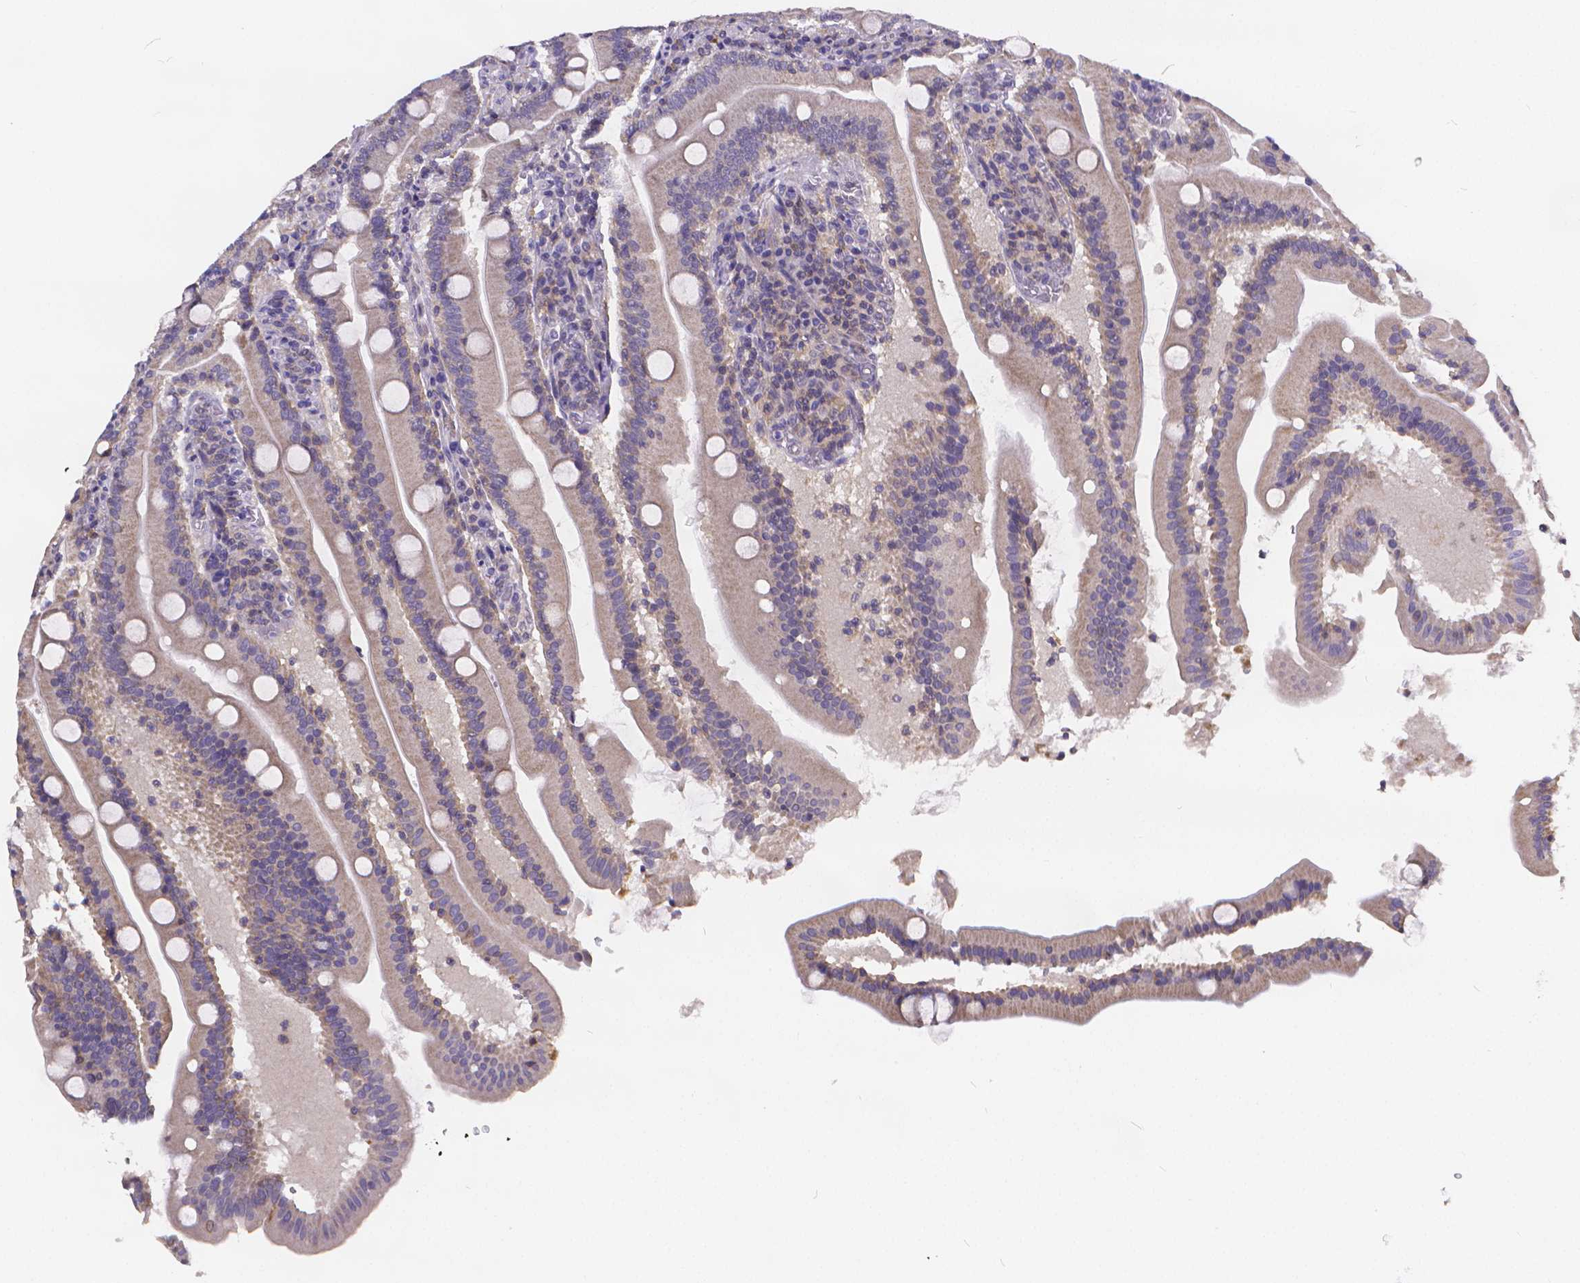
{"staining": {"intensity": "weak", "quantity": "<25%", "location": "cytoplasmic/membranous"}, "tissue": "small intestine", "cell_type": "Glandular cells", "image_type": "normal", "snomed": [{"axis": "morphology", "description": "Normal tissue, NOS"}, {"axis": "topography", "description": "Small intestine"}], "caption": "Human small intestine stained for a protein using IHC exhibits no expression in glandular cells.", "gene": "GLRB", "patient": {"sex": "male", "age": 37}}